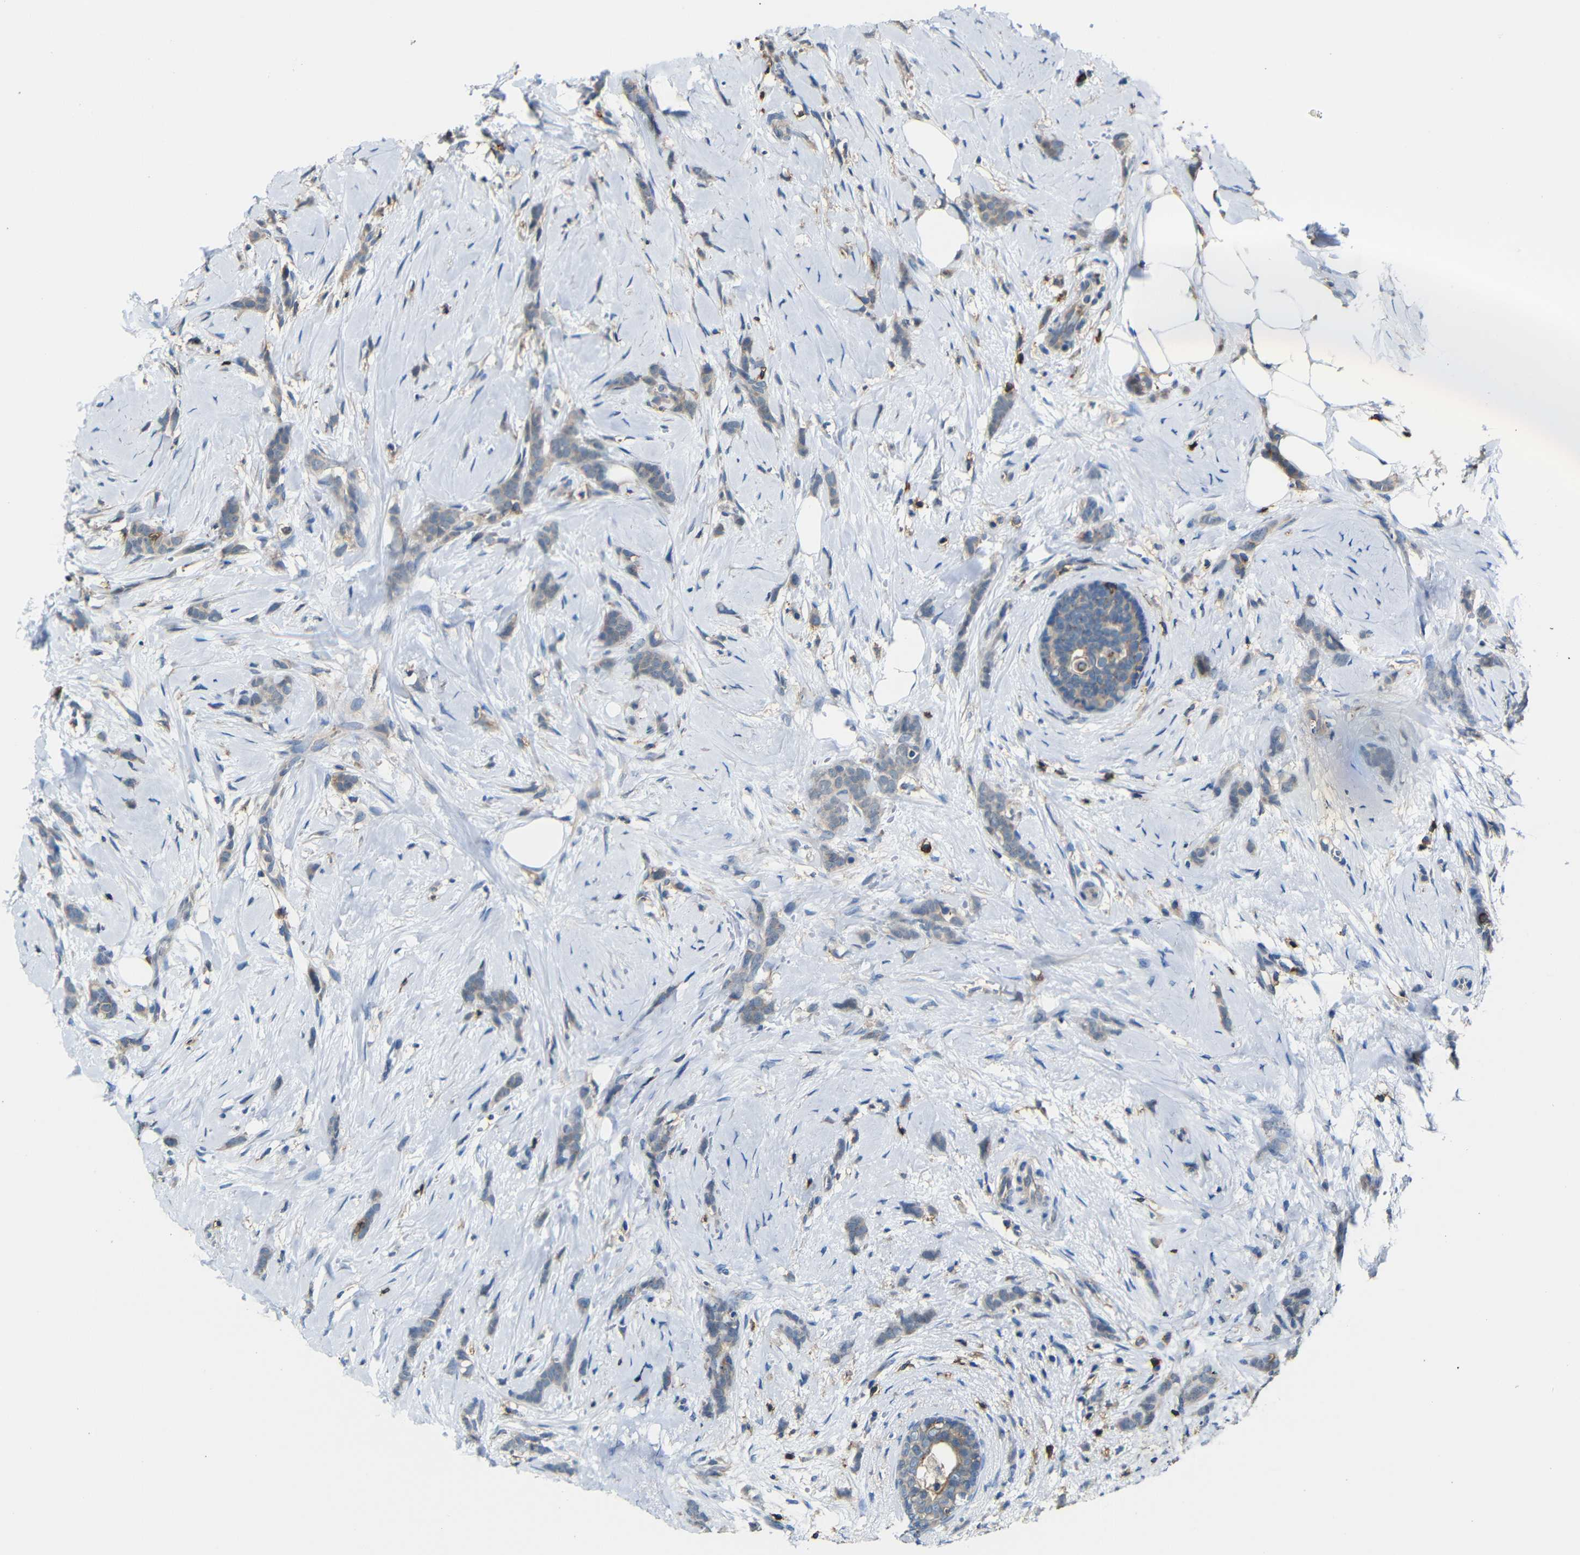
{"staining": {"intensity": "moderate", "quantity": "25%-75%", "location": "cytoplasmic/membranous"}, "tissue": "breast cancer", "cell_type": "Tumor cells", "image_type": "cancer", "snomed": [{"axis": "morphology", "description": "Lobular carcinoma, in situ"}, {"axis": "morphology", "description": "Lobular carcinoma"}, {"axis": "topography", "description": "Breast"}], "caption": "Human lobular carcinoma in situ (breast) stained with a brown dye reveals moderate cytoplasmic/membranous positive expression in approximately 25%-75% of tumor cells.", "gene": "P2RY12", "patient": {"sex": "female", "age": 41}}